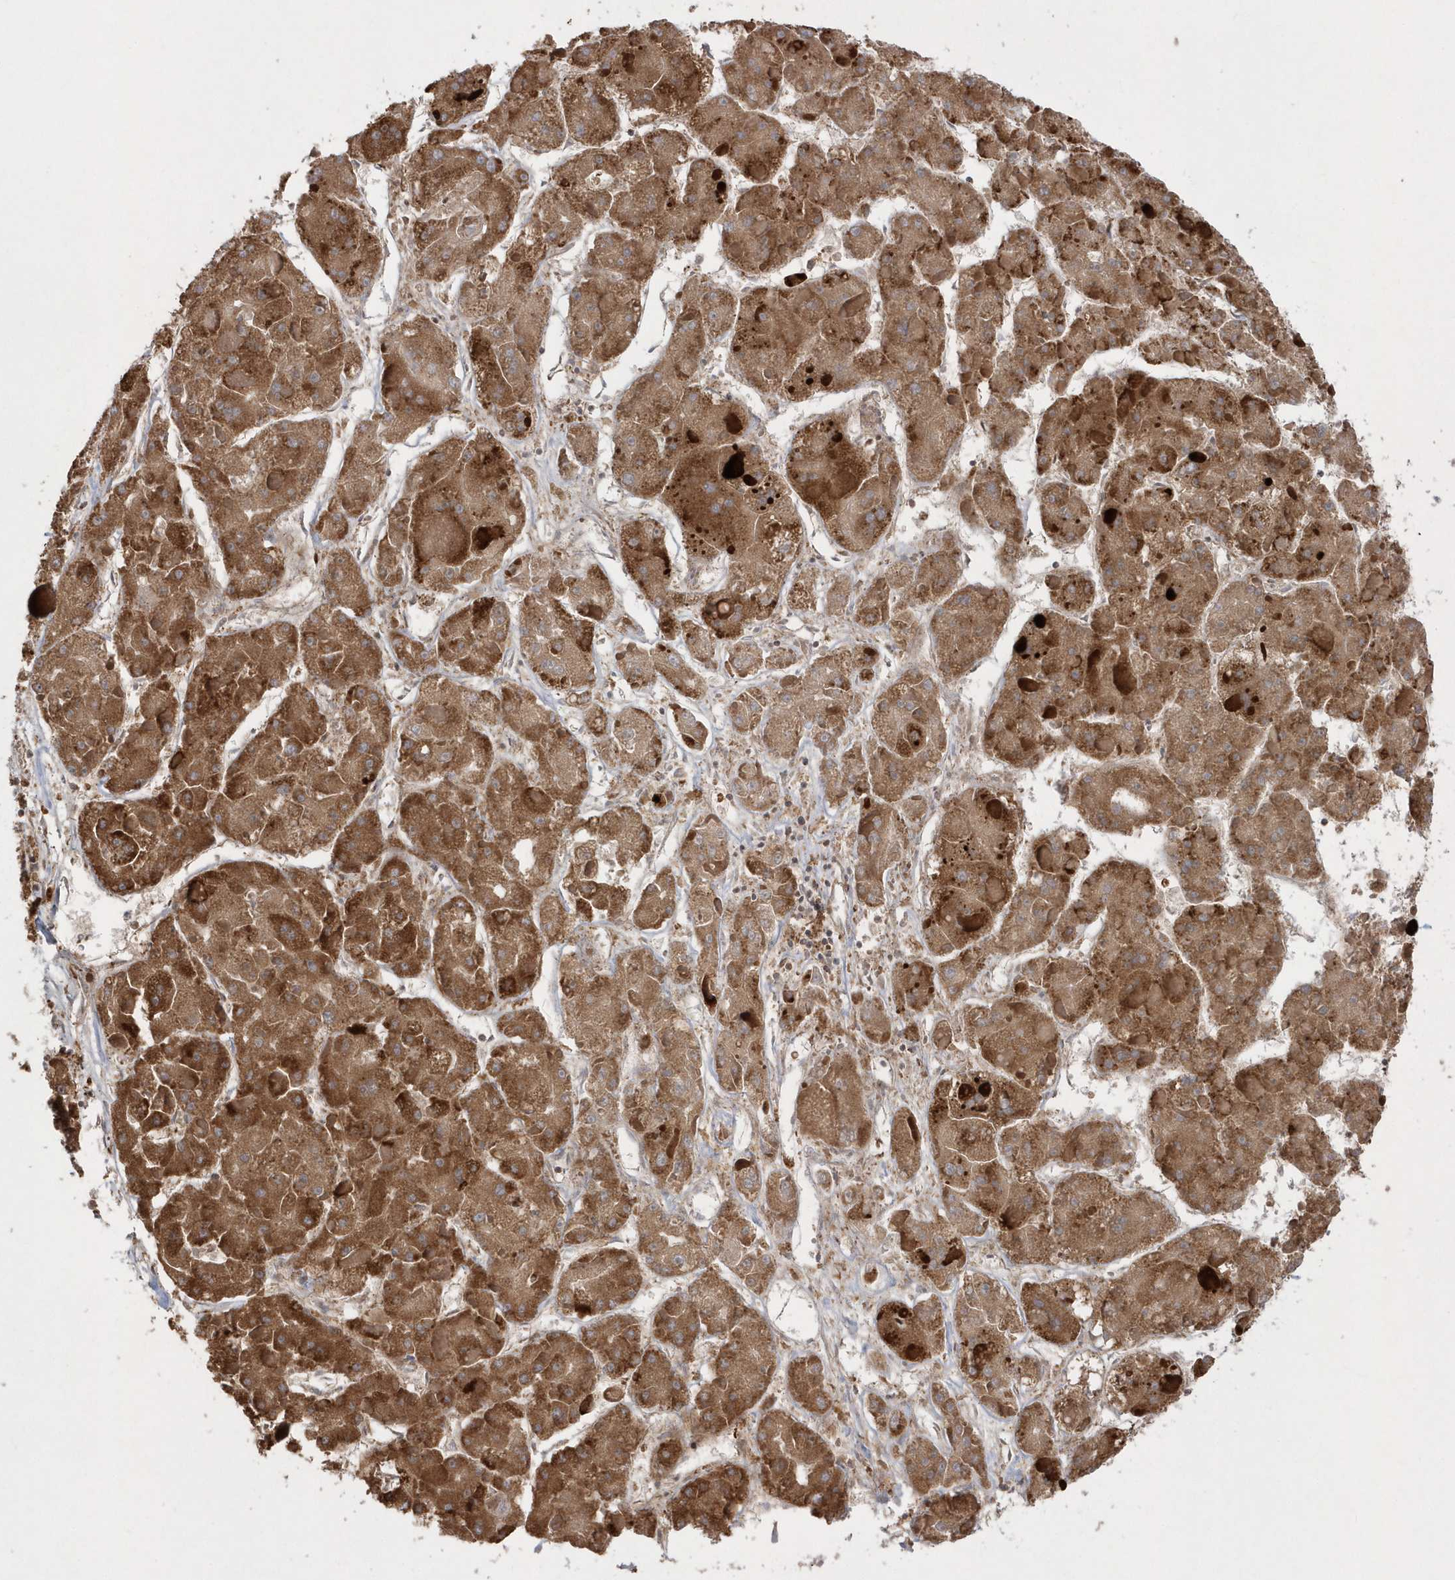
{"staining": {"intensity": "moderate", "quantity": ">75%", "location": "cytoplasmic/membranous"}, "tissue": "liver cancer", "cell_type": "Tumor cells", "image_type": "cancer", "snomed": [{"axis": "morphology", "description": "Carcinoma, Hepatocellular, NOS"}, {"axis": "topography", "description": "Liver"}], "caption": "The micrograph reveals immunohistochemical staining of hepatocellular carcinoma (liver). There is moderate cytoplasmic/membranous expression is seen in approximately >75% of tumor cells.", "gene": "SH3BP2", "patient": {"sex": "female", "age": 73}}